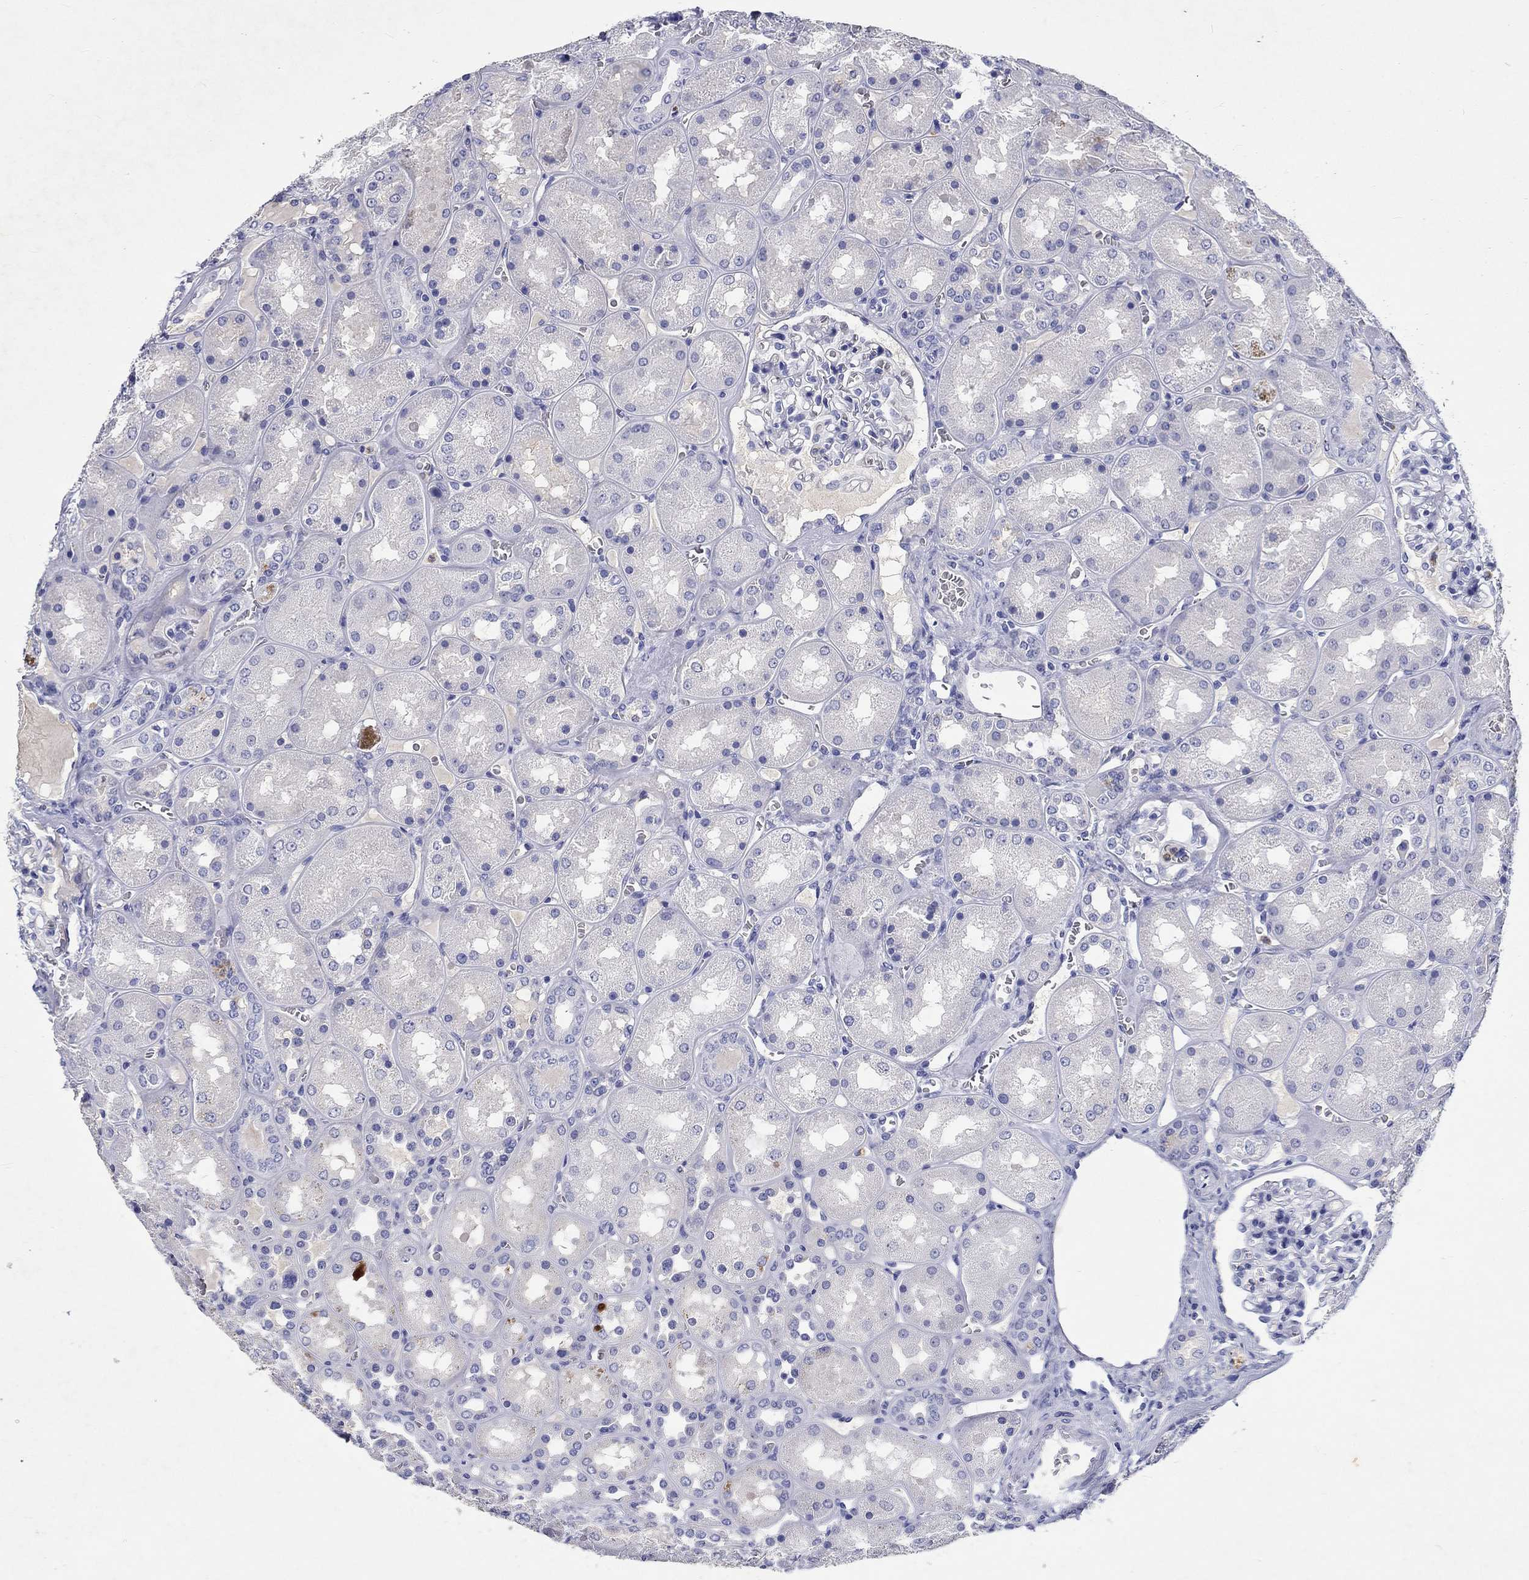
{"staining": {"intensity": "negative", "quantity": "none", "location": "none"}, "tissue": "kidney", "cell_type": "Cells in glomeruli", "image_type": "normal", "snomed": [{"axis": "morphology", "description": "Normal tissue, NOS"}, {"axis": "topography", "description": "Kidney"}], "caption": "Immunohistochemistry (IHC) photomicrograph of unremarkable kidney: human kidney stained with DAB demonstrates no significant protein staining in cells in glomeruli.", "gene": "EPX", "patient": {"sex": "male", "age": 73}}